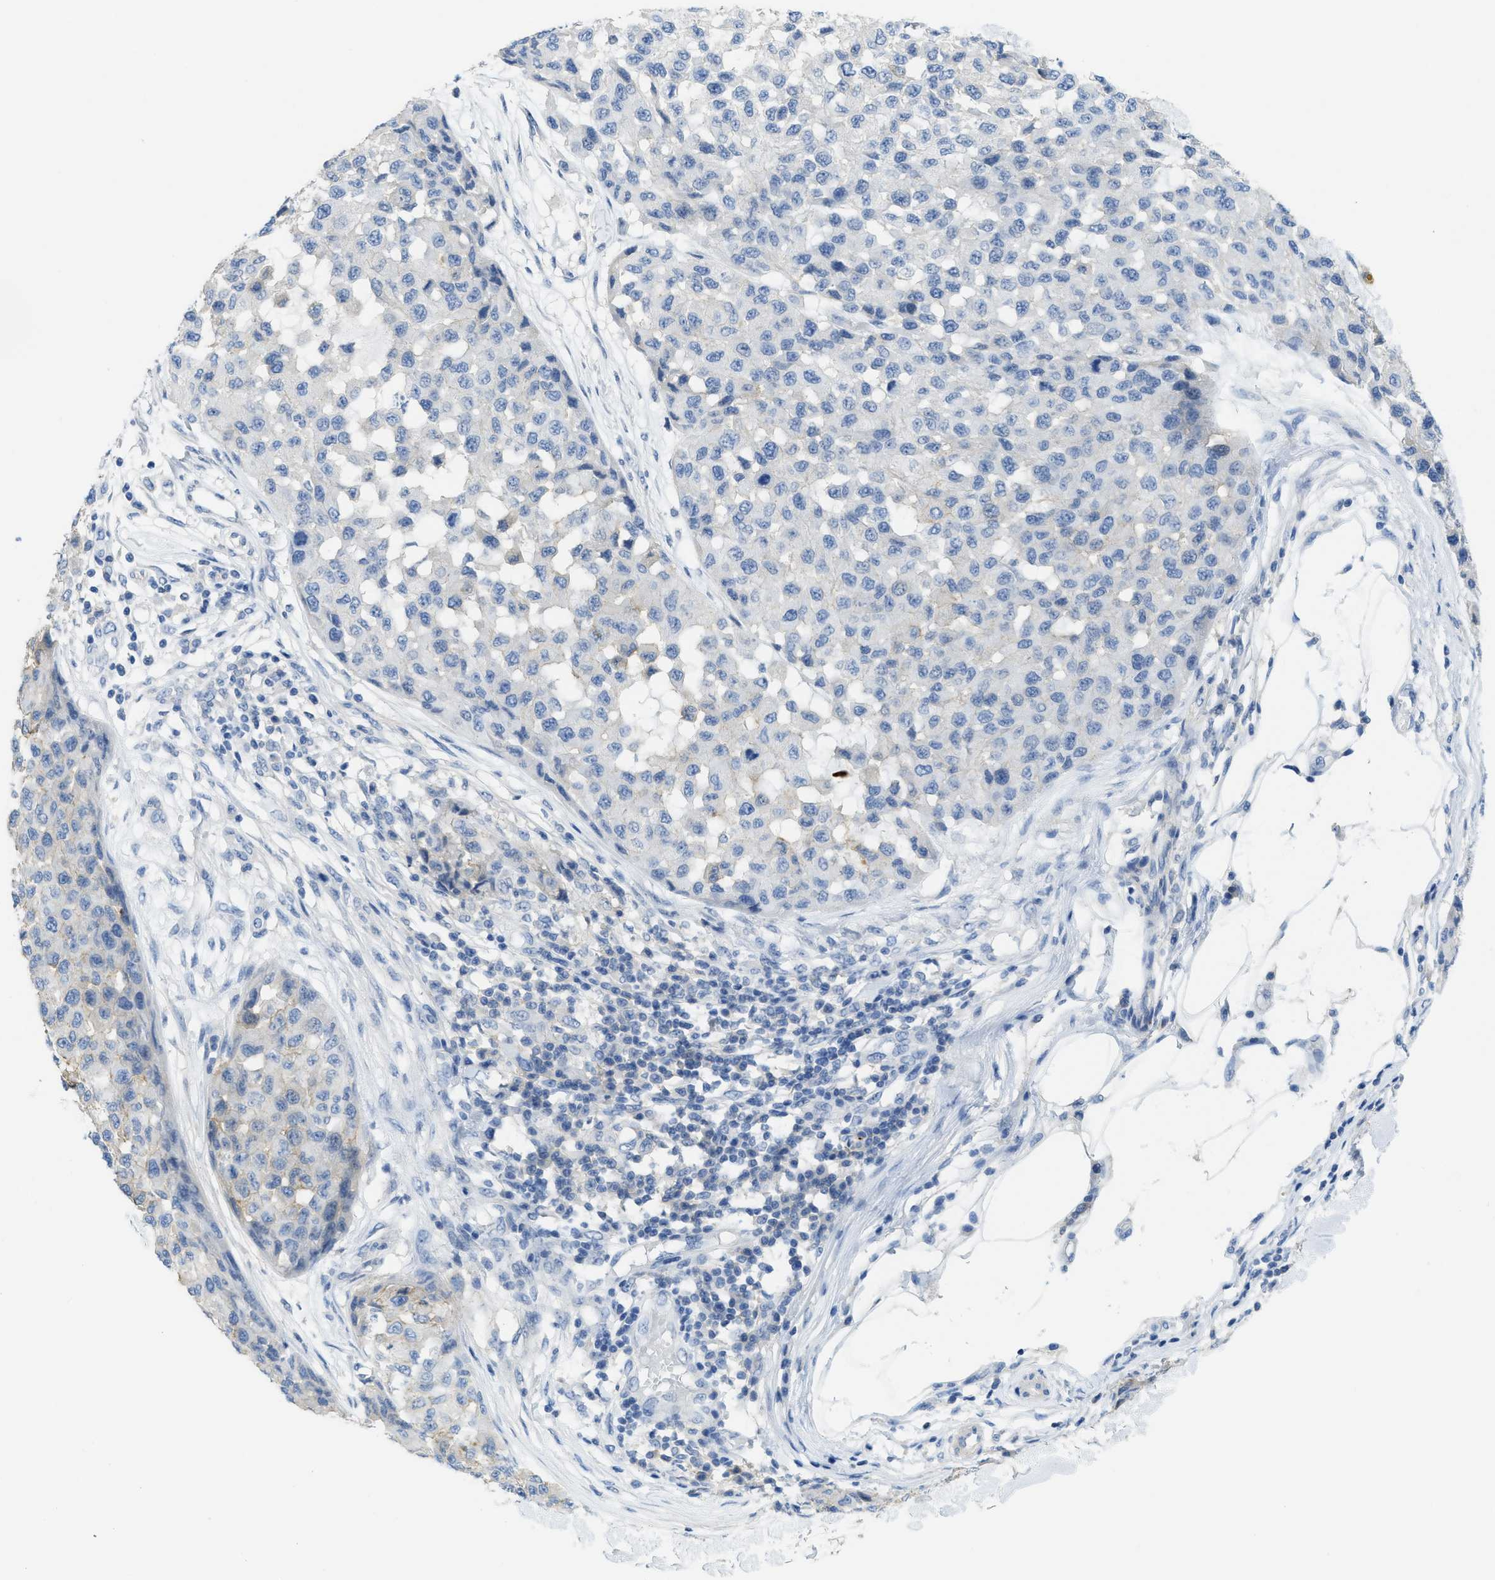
{"staining": {"intensity": "negative", "quantity": "none", "location": "none"}, "tissue": "melanoma", "cell_type": "Tumor cells", "image_type": "cancer", "snomed": [{"axis": "morphology", "description": "Normal tissue, NOS"}, {"axis": "morphology", "description": "Malignant melanoma, NOS"}, {"axis": "topography", "description": "Skin"}], "caption": "High magnification brightfield microscopy of malignant melanoma stained with DAB (3,3'-diaminobenzidine) (brown) and counterstained with hematoxylin (blue): tumor cells show no significant staining.", "gene": "CNNM4", "patient": {"sex": "male", "age": 62}}